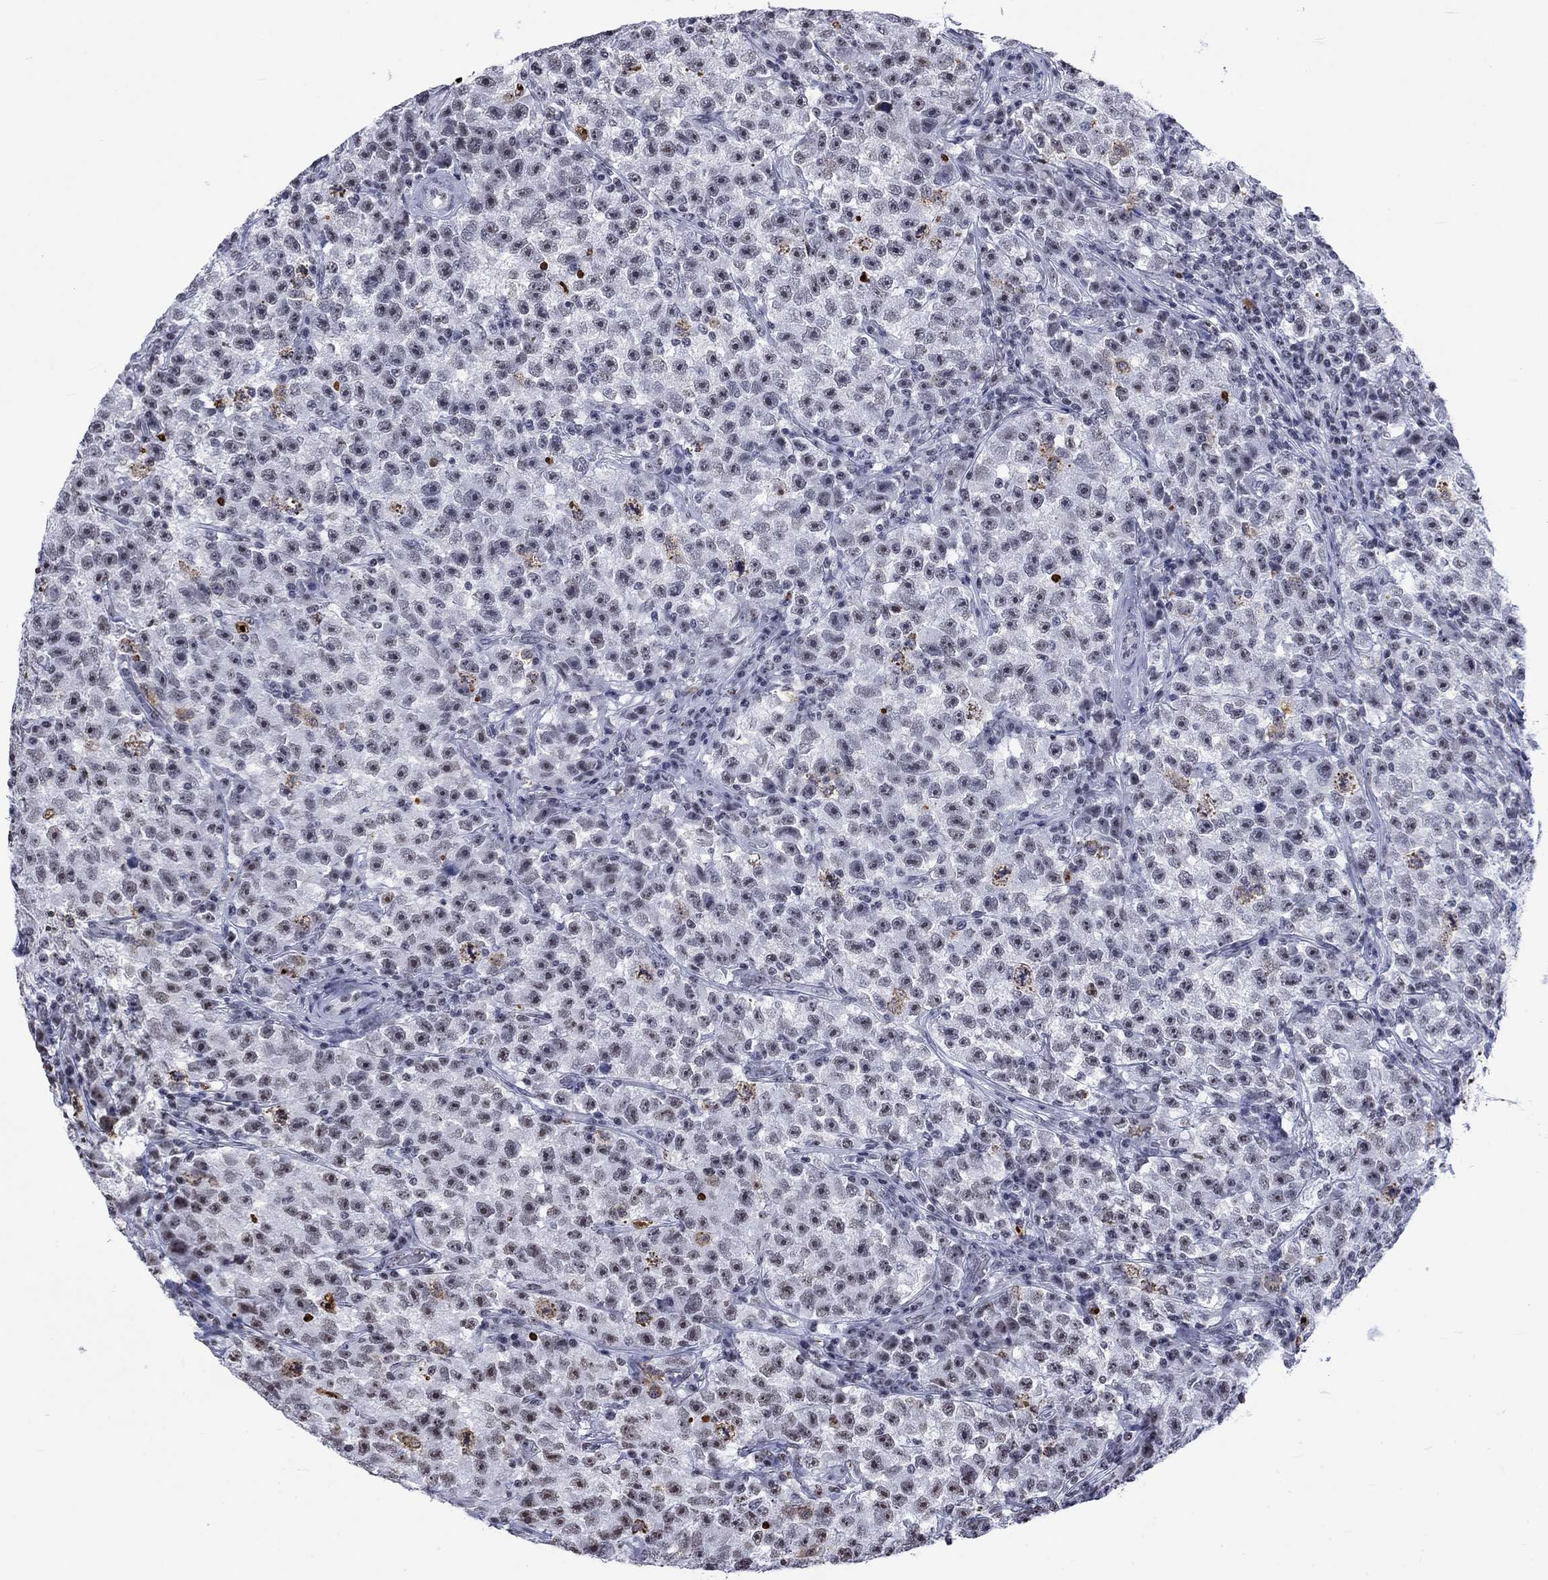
{"staining": {"intensity": "negative", "quantity": "none", "location": "none"}, "tissue": "testis cancer", "cell_type": "Tumor cells", "image_type": "cancer", "snomed": [{"axis": "morphology", "description": "Seminoma, NOS"}, {"axis": "topography", "description": "Testis"}], "caption": "IHC of human testis cancer (seminoma) shows no positivity in tumor cells.", "gene": "CSRNP3", "patient": {"sex": "male", "age": 22}}